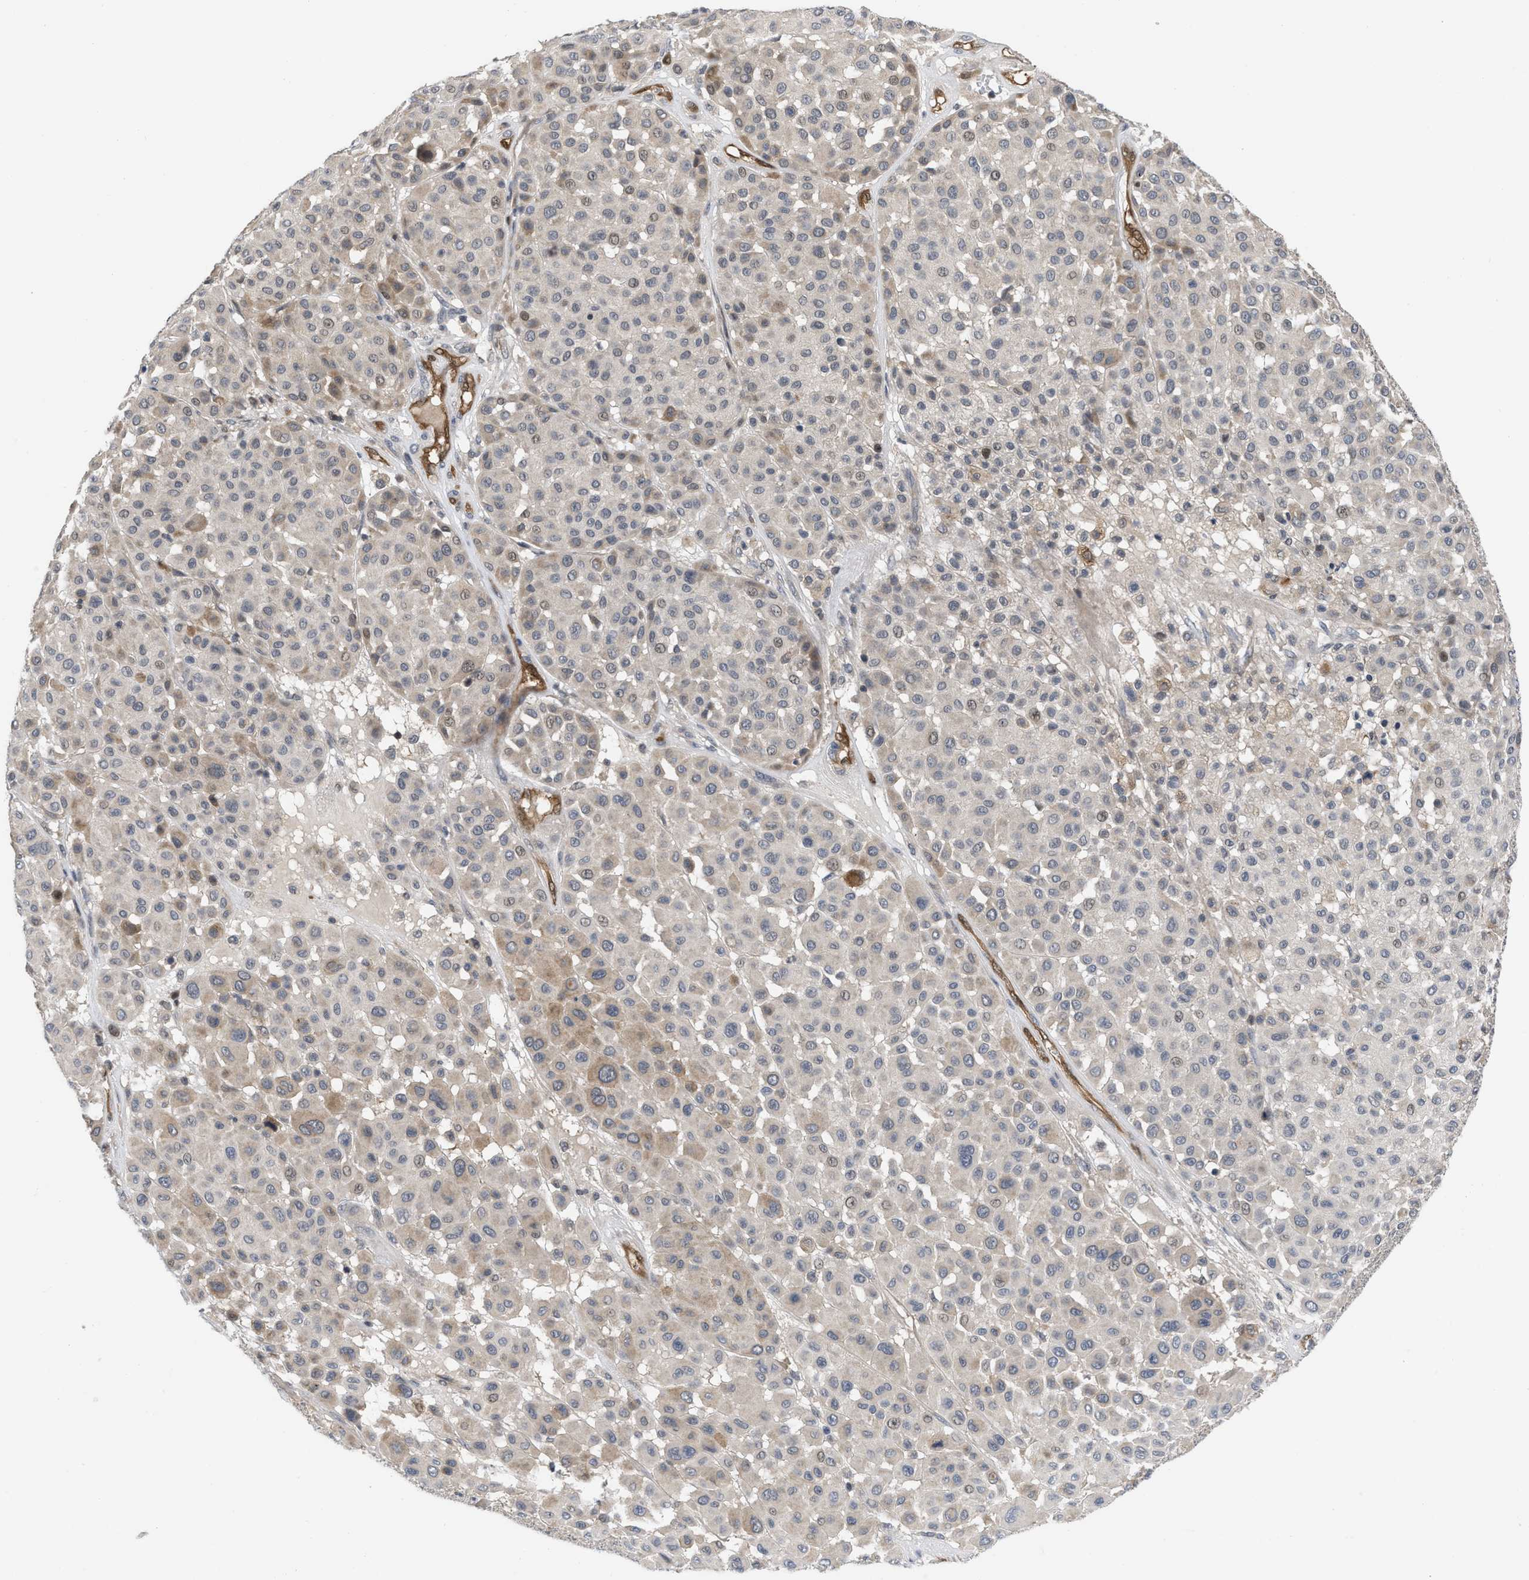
{"staining": {"intensity": "weak", "quantity": "<25%", "location": "cytoplasmic/membranous"}, "tissue": "melanoma", "cell_type": "Tumor cells", "image_type": "cancer", "snomed": [{"axis": "morphology", "description": "Malignant melanoma, Metastatic site"}, {"axis": "topography", "description": "Soft tissue"}], "caption": "Immunohistochemistry (IHC) photomicrograph of melanoma stained for a protein (brown), which shows no positivity in tumor cells. (DAB immunohistochemistry (IHC), high magnification).", "gene": "LDAF1", "patient": {"sex": "male", "age": 41}}